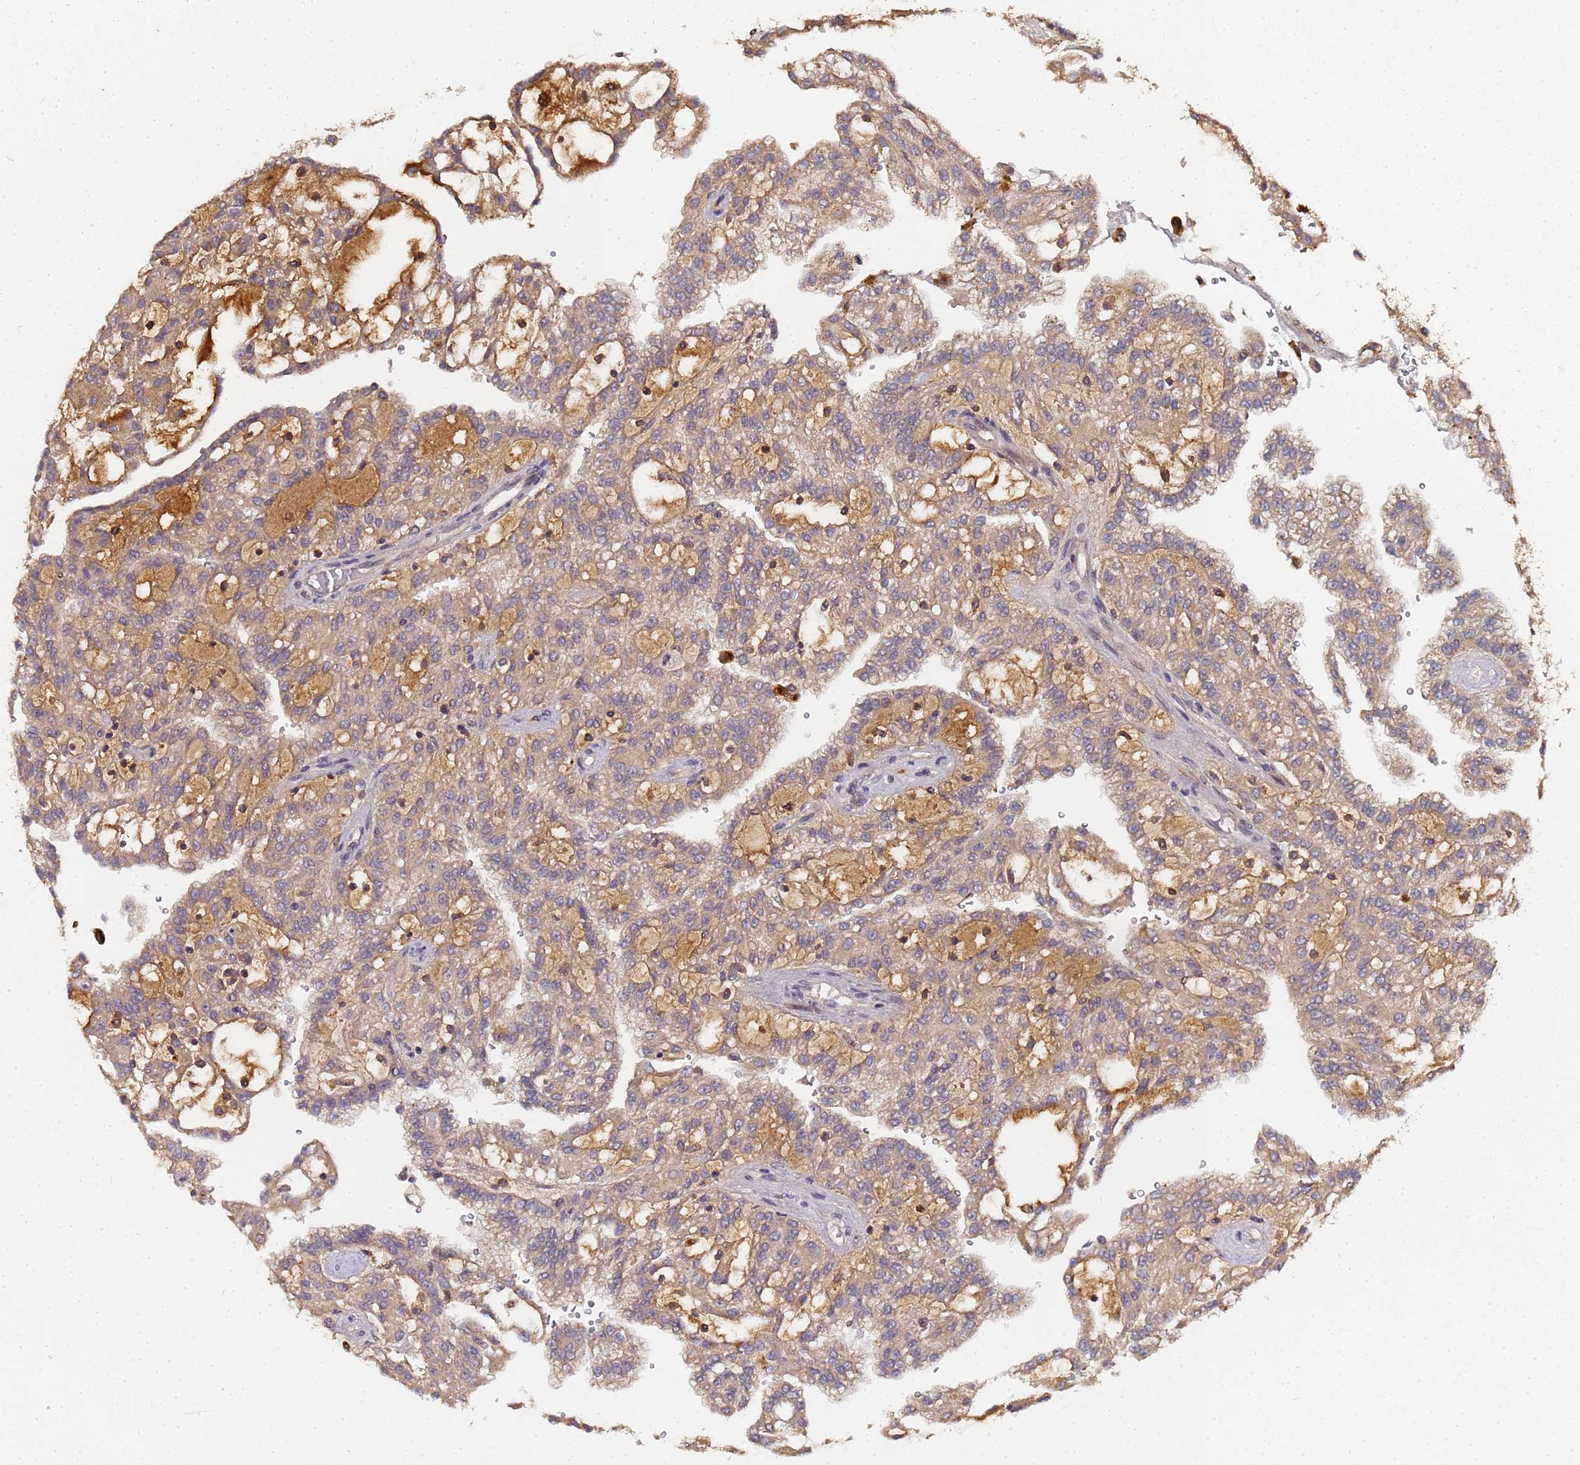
{"staining": {"intensity": "weak", "quantity": "25%-75%", "location": "cytoplasmic/membranous"}, "tissue": "renal cancer", "cell_type": "Tumor cells", "image_type": "cancer", "snomed": [{"axis": "morphology", "description": "Adenocarcinoma, NOS"}, {"axis": "topography", "description": "Kidney"}], "caption": "Renal cancer (adenocarcinoma) stained for a protein (brown) reveals weak cytoplasmic/membranous positive expression in about 25%-75% of tumor cells.", "gene": "LGI4", "patient": {"sex": "male", "age": 63}}